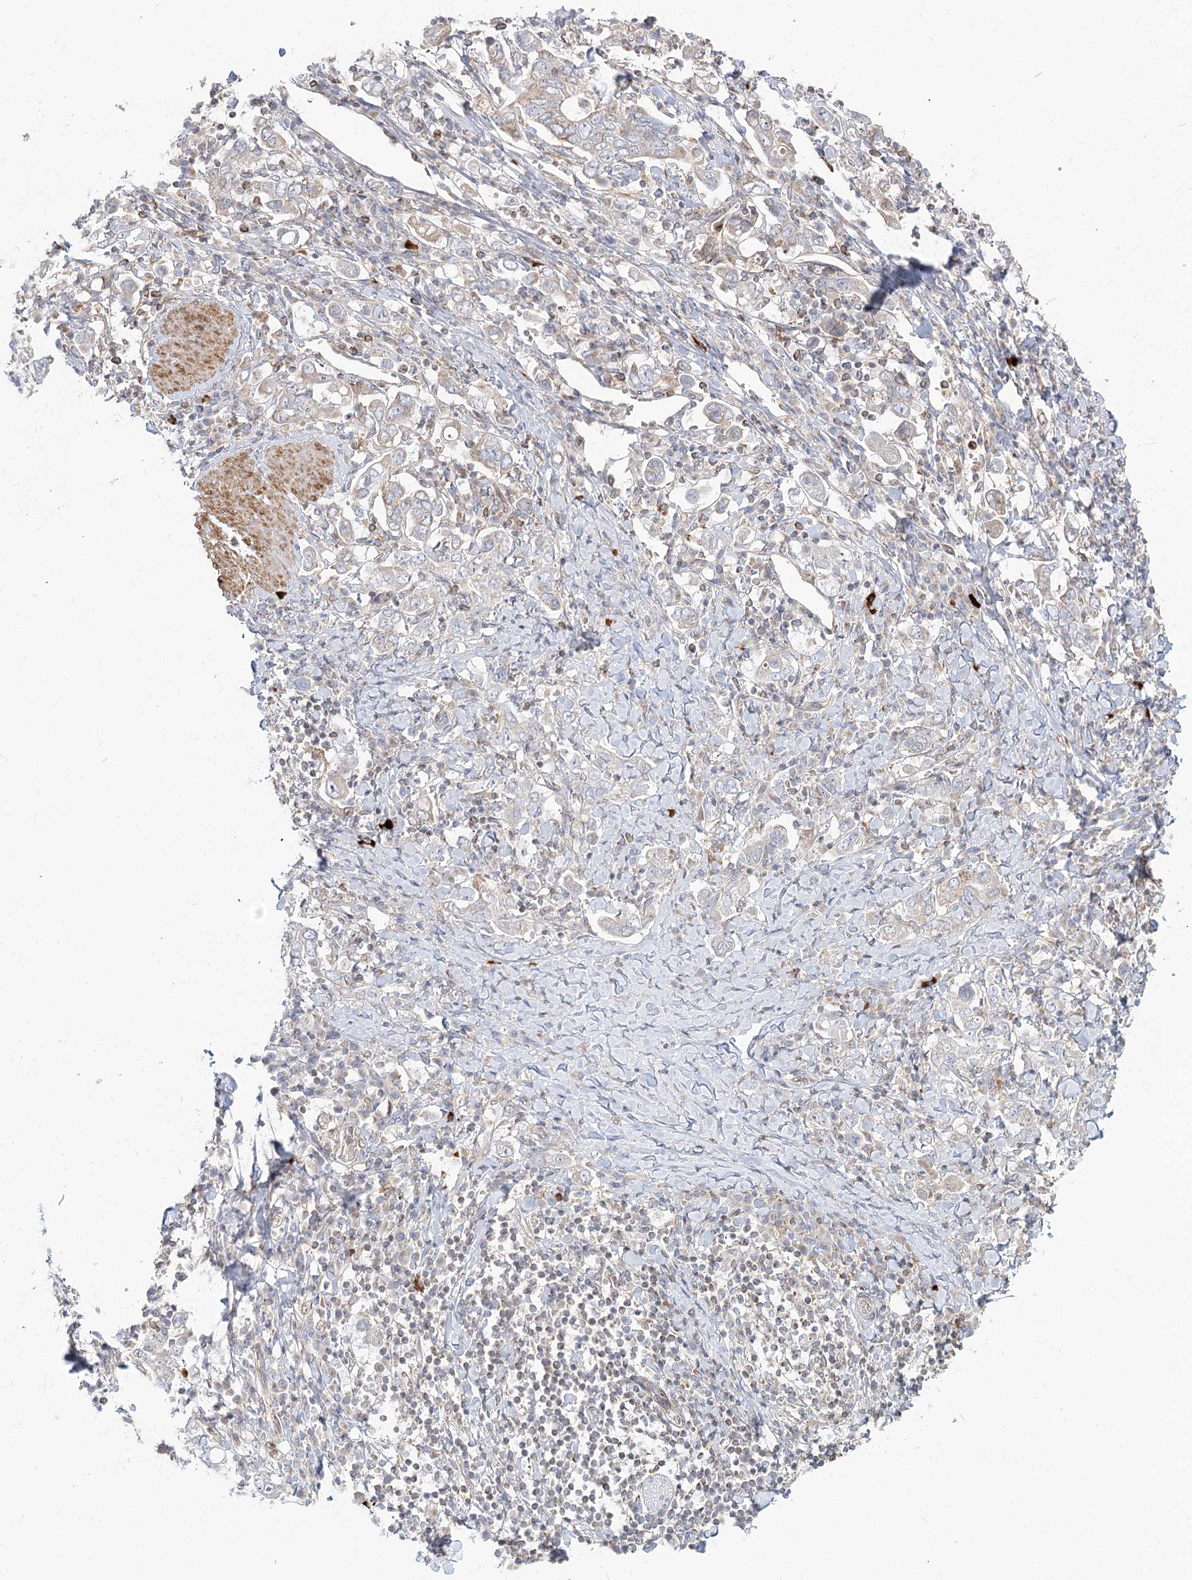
{"staining": {"intensity": "negative", "quantity": "none", "location": "none"}, "tissue": "stomach cancer", "cell_type": "Tumor cells", "image_type": "cancer", "snomed": [{"axis": "morphology", "description": "Adenocarcinoma, NOS"}, {"axis": "topography", "description": "Stomach, upper"}], "caption": "Human adenocarcinoma (stomach) stained for a protein using immunohistochemistry demonstrates no positivity in tumor cells.", "gene": "MTMR3", "patient": {"sex": "male", "age": 62}}